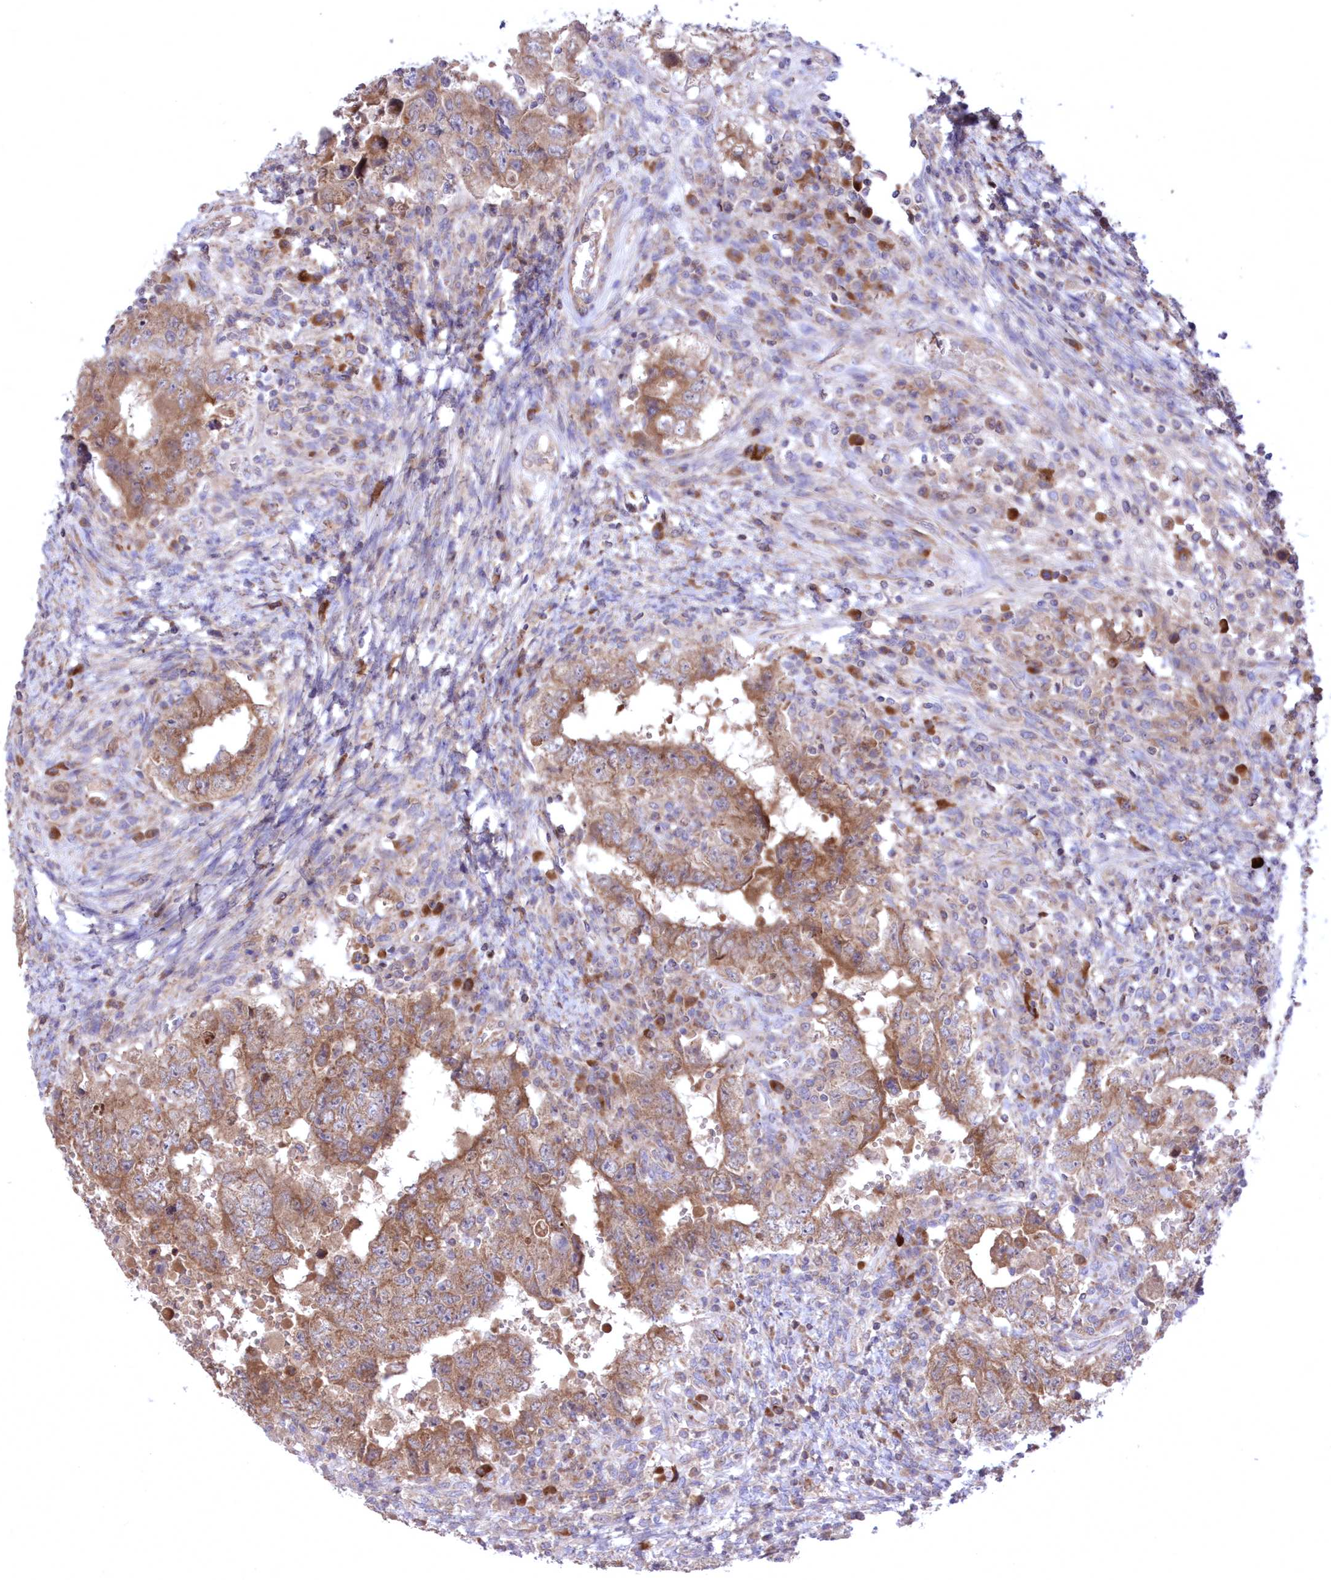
{"staining": {"intensity": "moderate", "quantity": ">75%", "location": "cytoplasmic/membranous"}, "tissue": "testis cancer", "cell_type": "Tumor cells", "image_type": "cancer", "snomed": [{"axis": "morphology", "description": "Carcinoma, Embryonal, NOS"}, {"axis": "topography", "description": "Testis"}], "caption": "Human testis cancer stained with a brown dye demonstrates moderate cytoplasmic/membranous positive expression in approximately >75% of tumor cells.", "gene": "MTRF1L", "patient": {"sex": "male", "age": 26}}